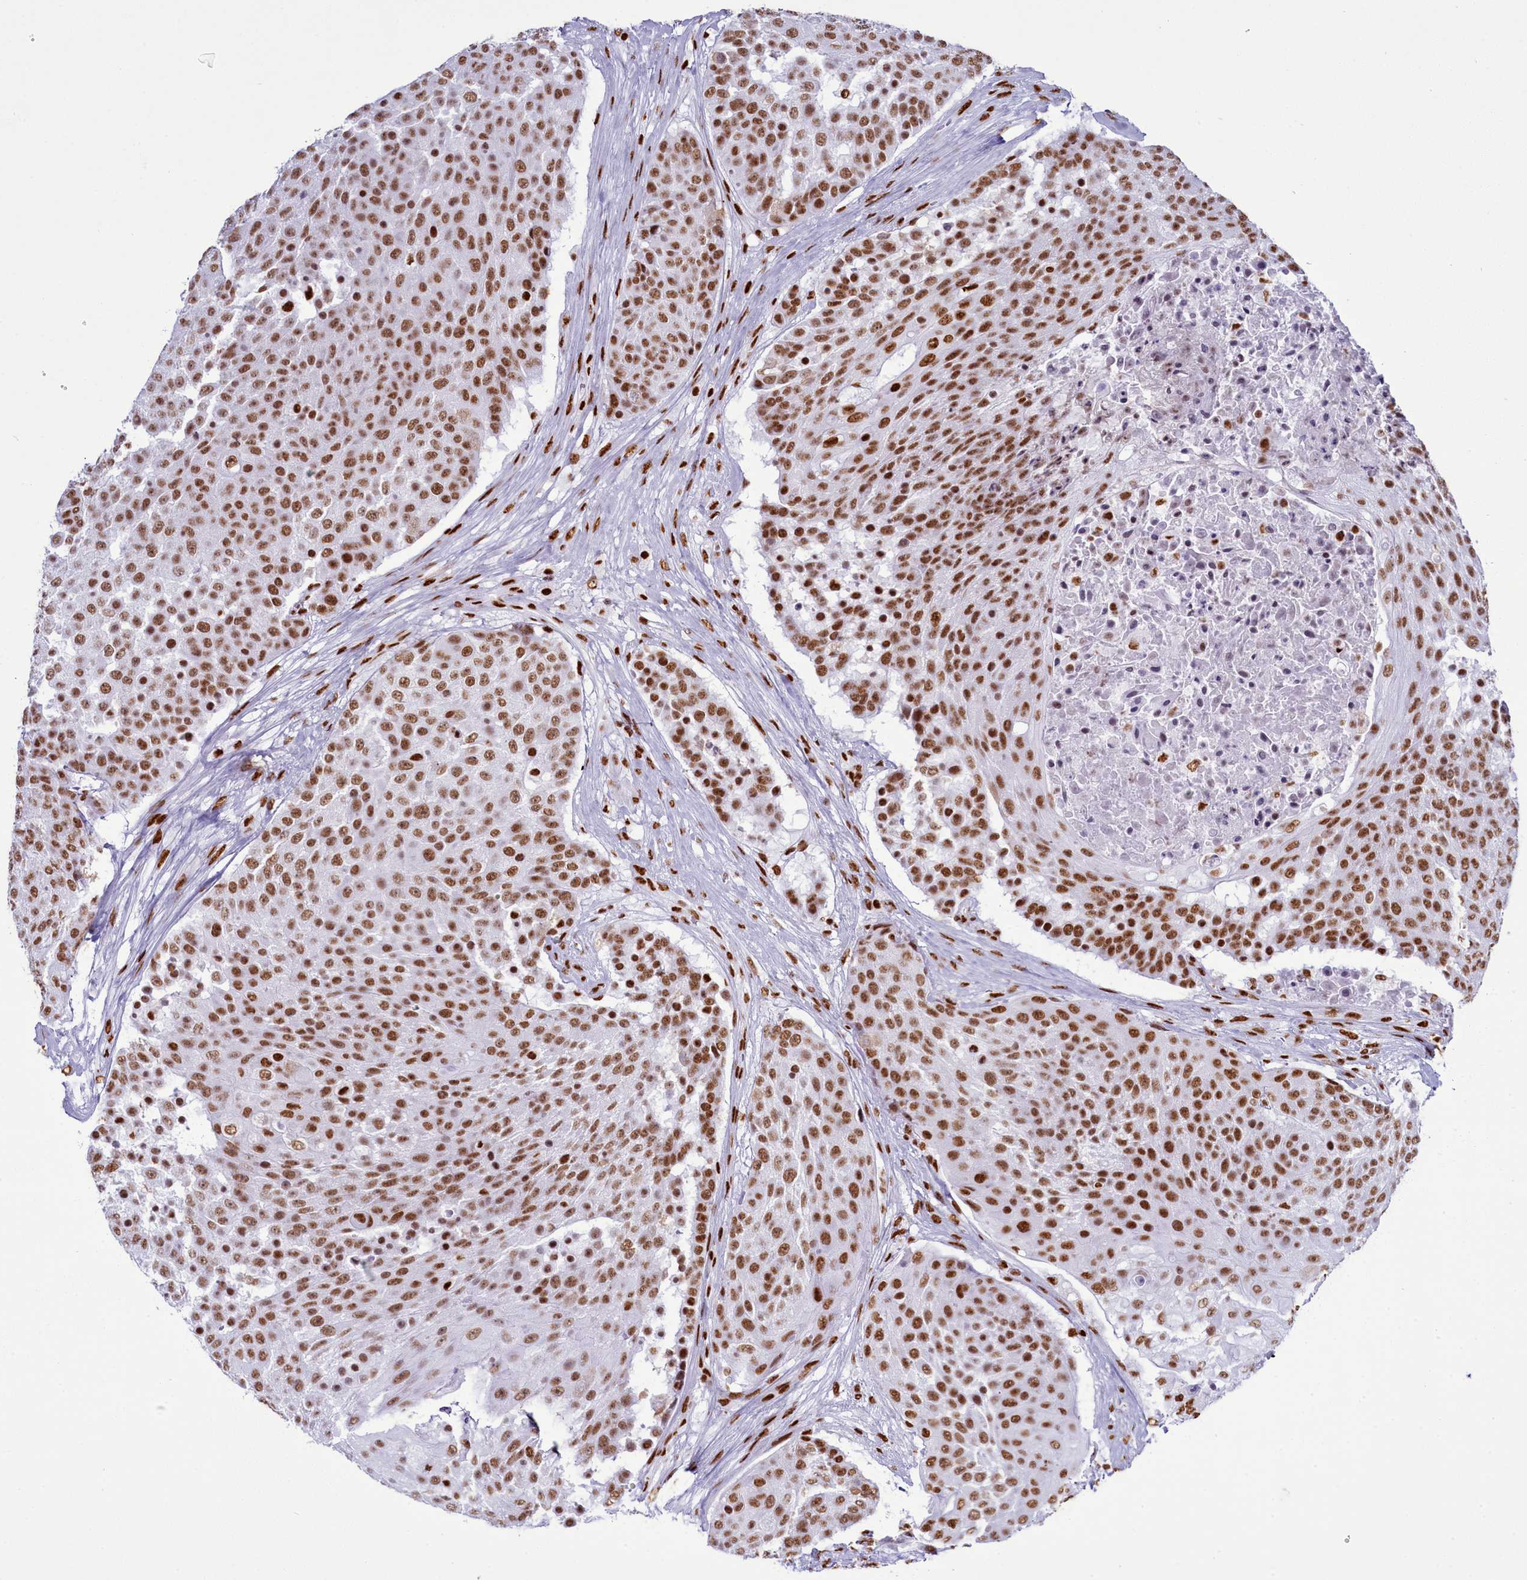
{"staining": {"intensity": "moderate", "quantity": ">75%", "location": "nuclear"}, "tissue": "urothelial cancer", "cell_type": "Tumor cells", "image_type": "cancer", "snomed": [{"axis": "morphology", "description": "Urothelial carcinoma, High grade"}, {"axis": "topography", "description": "Urinary bladder"}], "caption": "Protein staining of urothelial cancer tissue reveals moderate nuclear staining in about >75% of tumor cells. The staining is performed using DAB (3,3'-diaminobenzidine) brown chromogen to label protein expression. The nuclei are counter-stained blue using hematoxylin.", "gene": "RALY", "patient": {"sex": "female", "age": 63}}